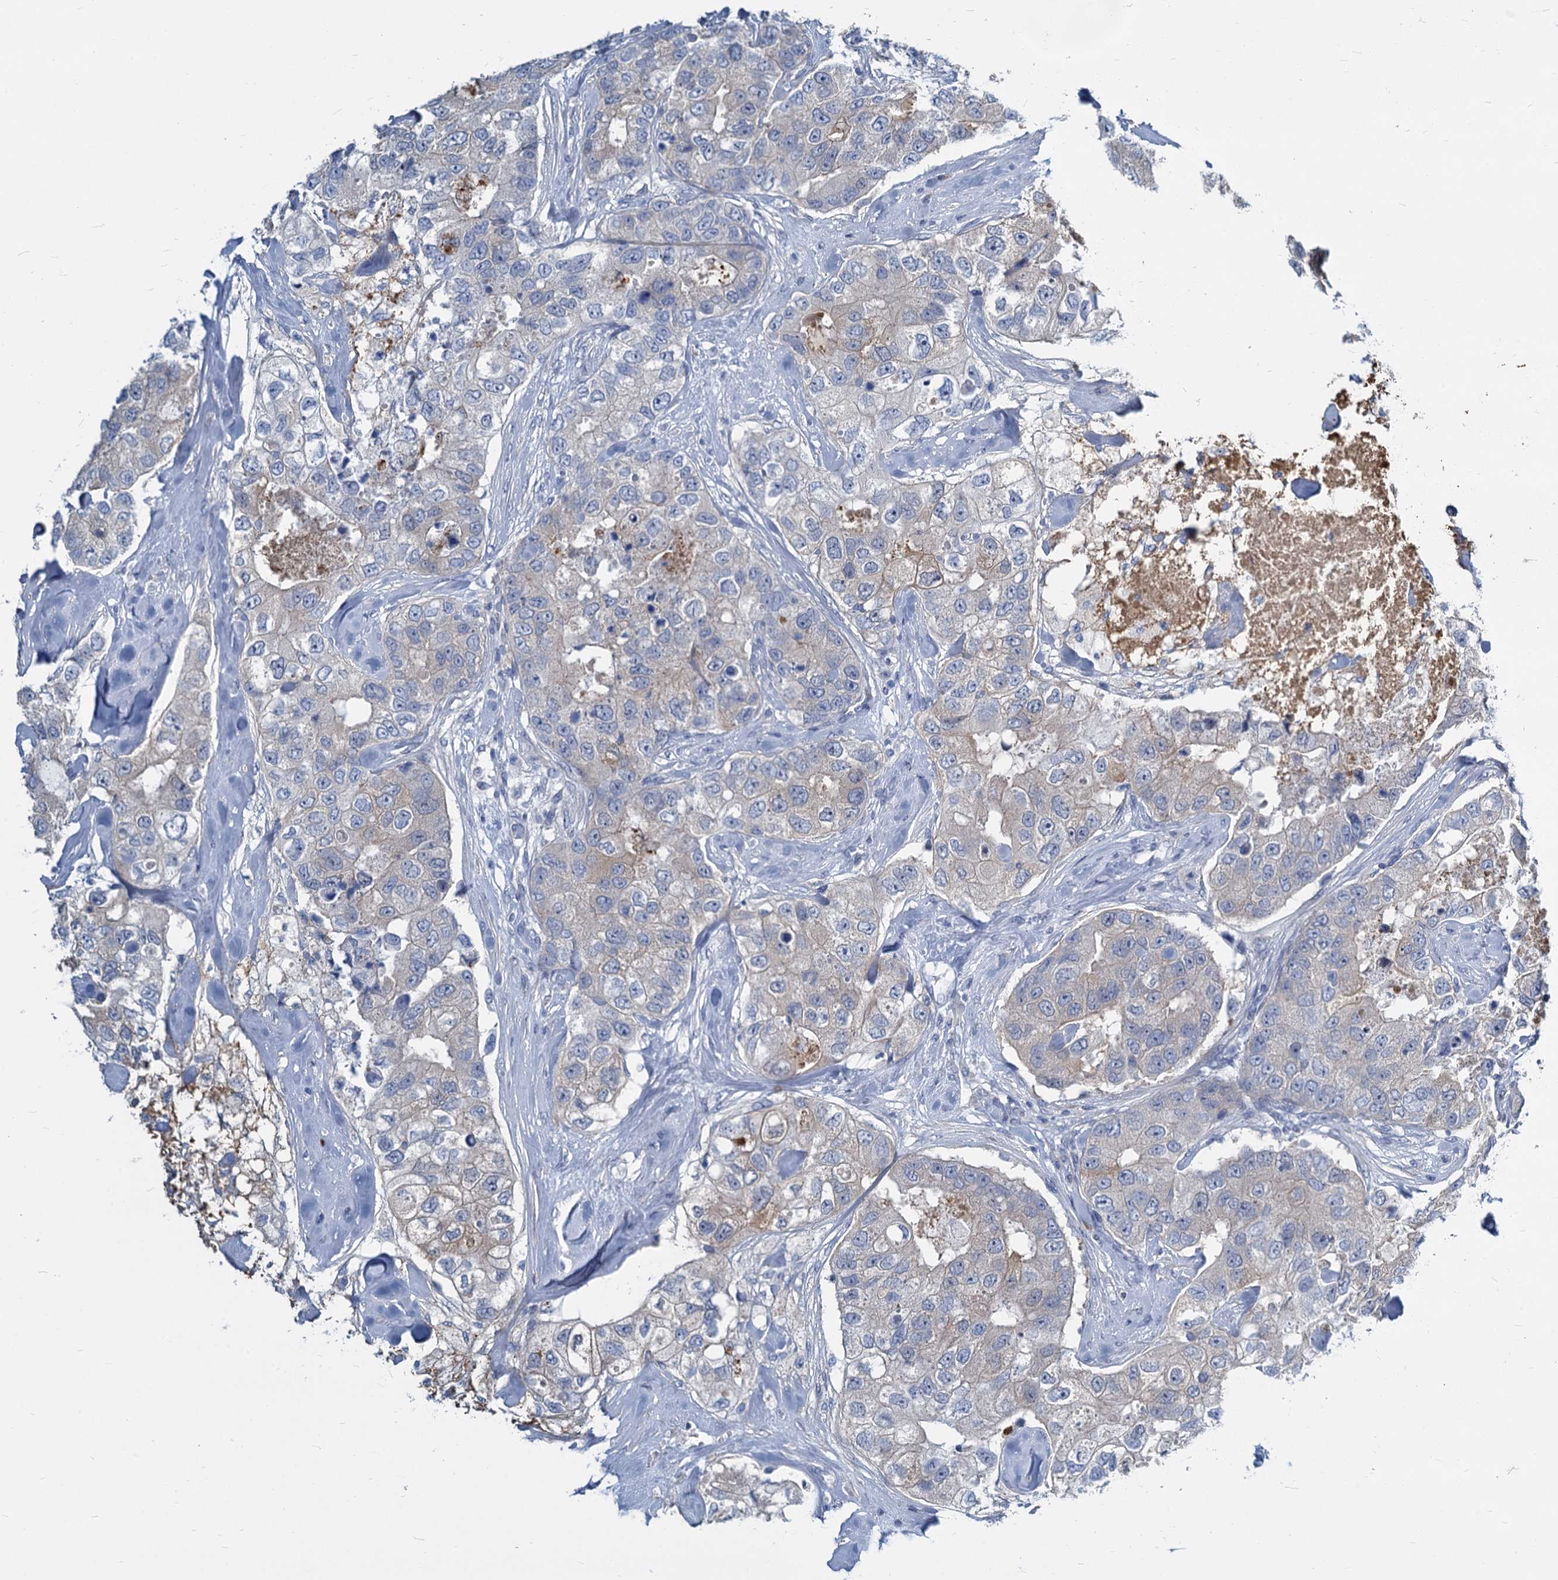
{"staining": {"intensity": "negative", "quantity": "none", "location": "none"}, "tissue": "breast cancer", "cell_type": "Tumor cells", "image_type": "cancer", "snomed": [{"axis": "morphology", "description": "Duct carcinoma"}, {"axis": "topography", "description": "Breast"}], "caption": "This is an immunohistochemistry (IHC) image of human breast cancer. There is no positivity in tumor cells.", "gene": "GSTM3", "patient": {"sex": "female", "age": 62}}